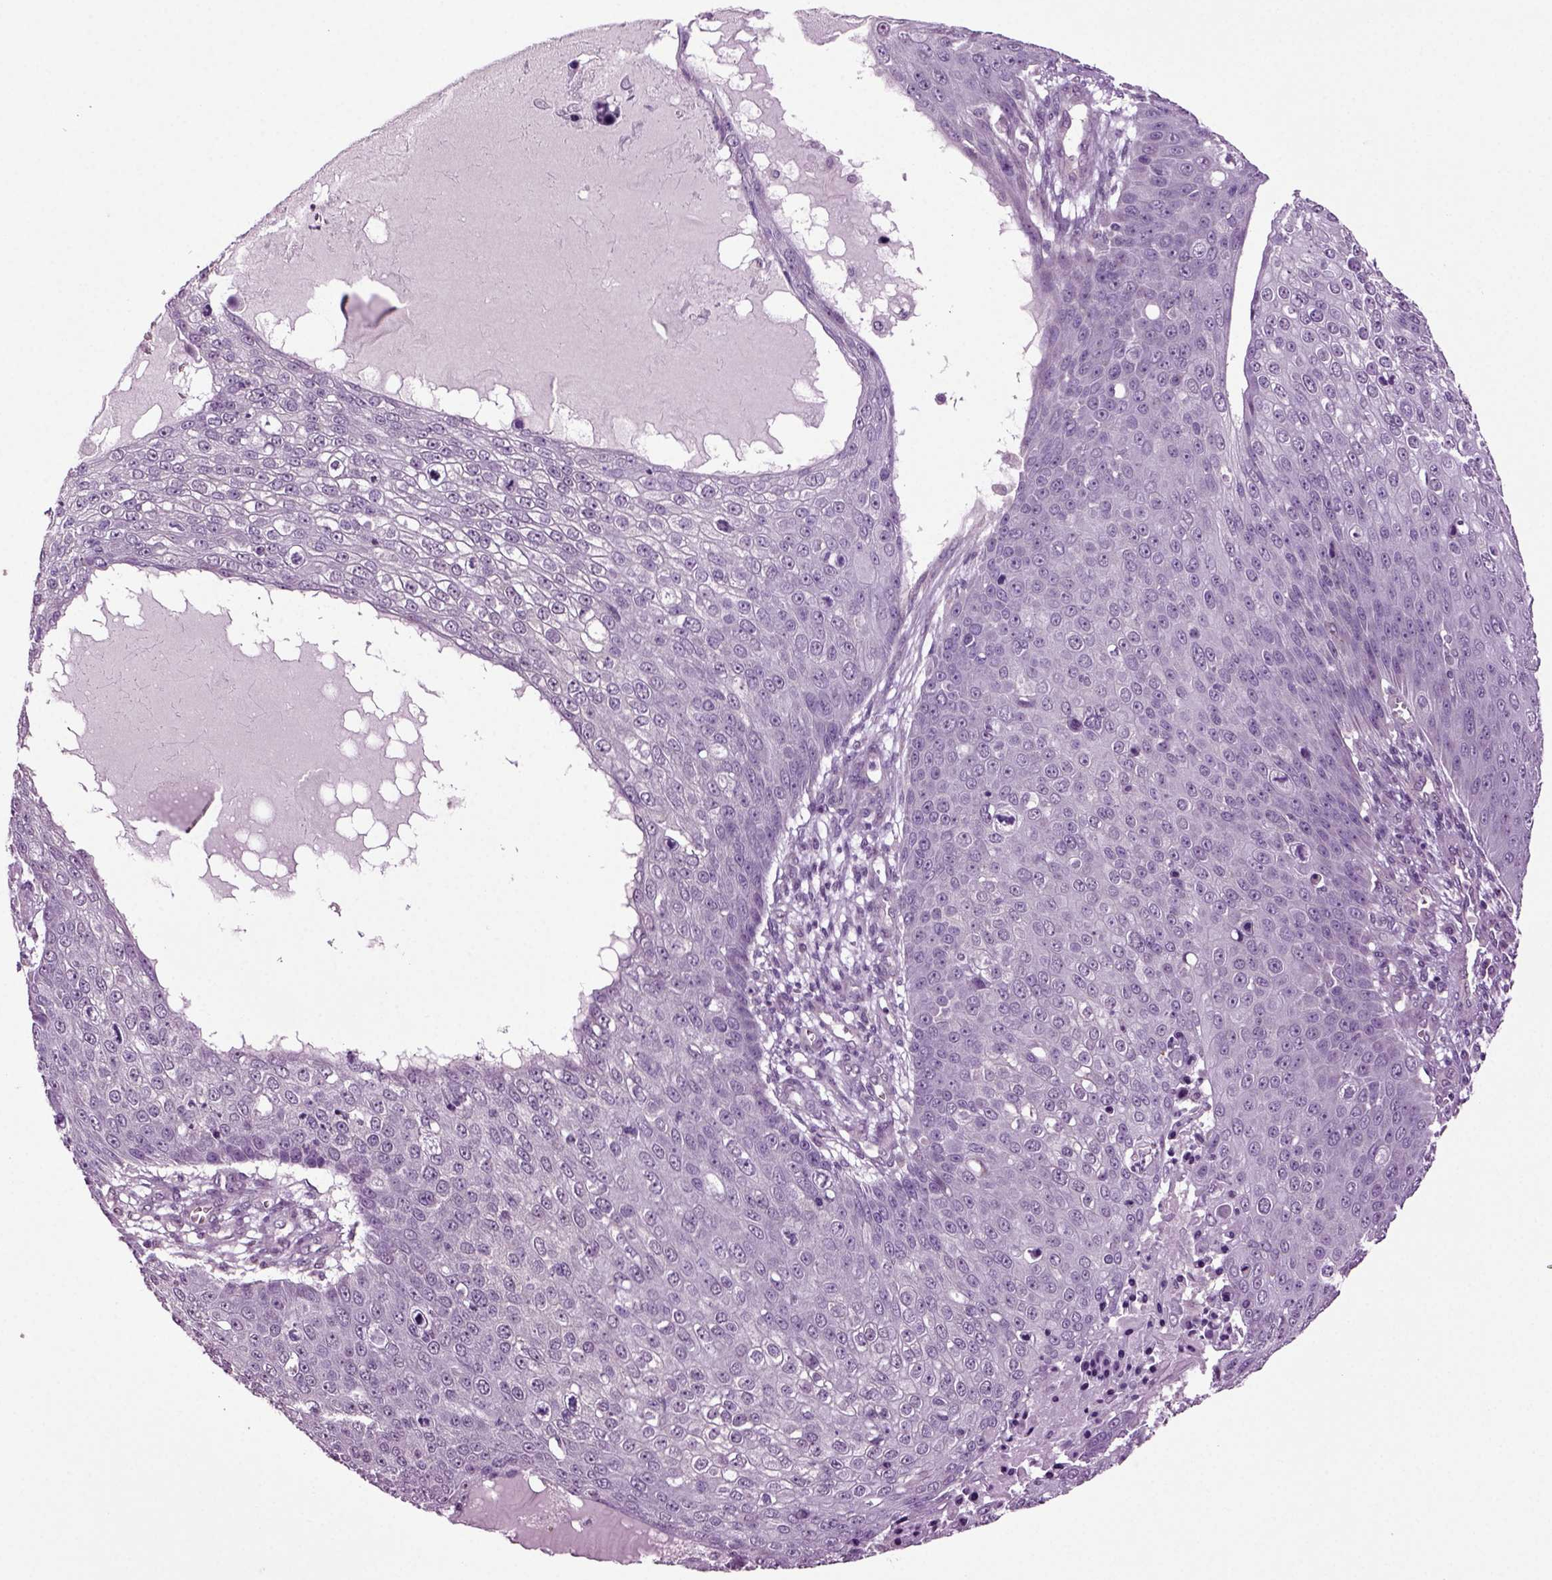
{"staining": {"intensity": "negative", "quantity": "none", "location": "none"}, "tissue": "skin cancer", "cell_type": "Tumor cells", "image_type": "cancer", "snomed": [{"axis": "morphology", "description": "Squamous cell carcinoma, NOS"}, {"axis": "topography", "description": "Skin"}], "caption": "A micrograph of skin cancer (squamous cell carcinoma) stained for a protein demonstrates no brown staining in tumor cells.", "gene": "PLCH2", "patient": {"sex": "male", "age": 71}}